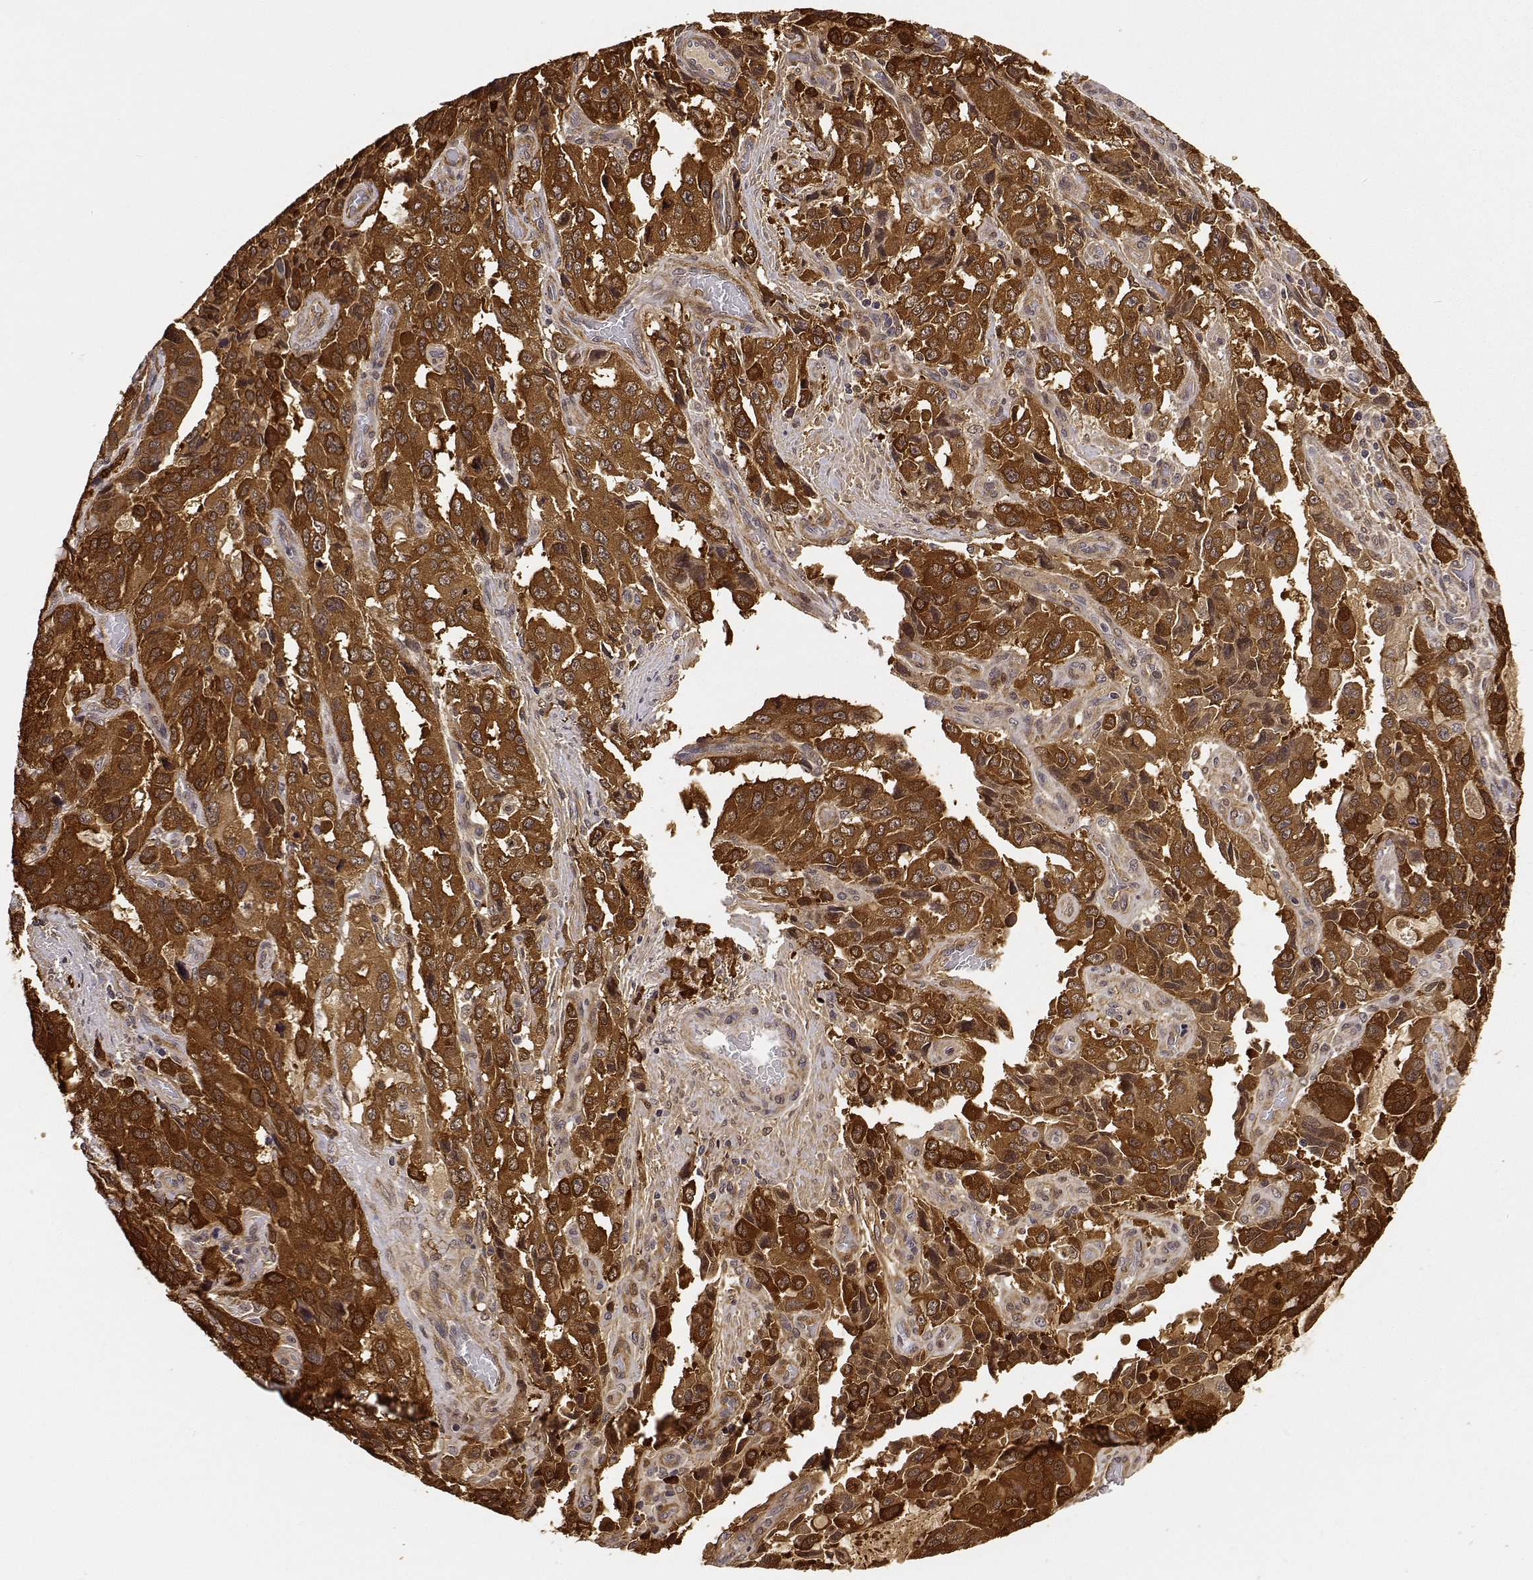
{"staining": {"intensity": "strong", "quantity": ">75%", "location": "cytoplasmic/membranous"}, "tissue": "stomach cancer", "cell_type": "Tumor cells", "image_type": "cancer", "snomed": [{"axis": "morphology", "description": "Adenocarcinoma, NOS"}, {"axis": "topography", "description": "Stomach, upper"}], "caption": "Stomach adenocarcinoma tissue shows strong cytoplasmic/membranous staining in about >75% of tumor cells, visualized by immunohistochemistry. (DAB IHC with brightfield microscopy, high magnification).", "gene": "PHGDH", "patient": {"sex": "male", "age": 85}}